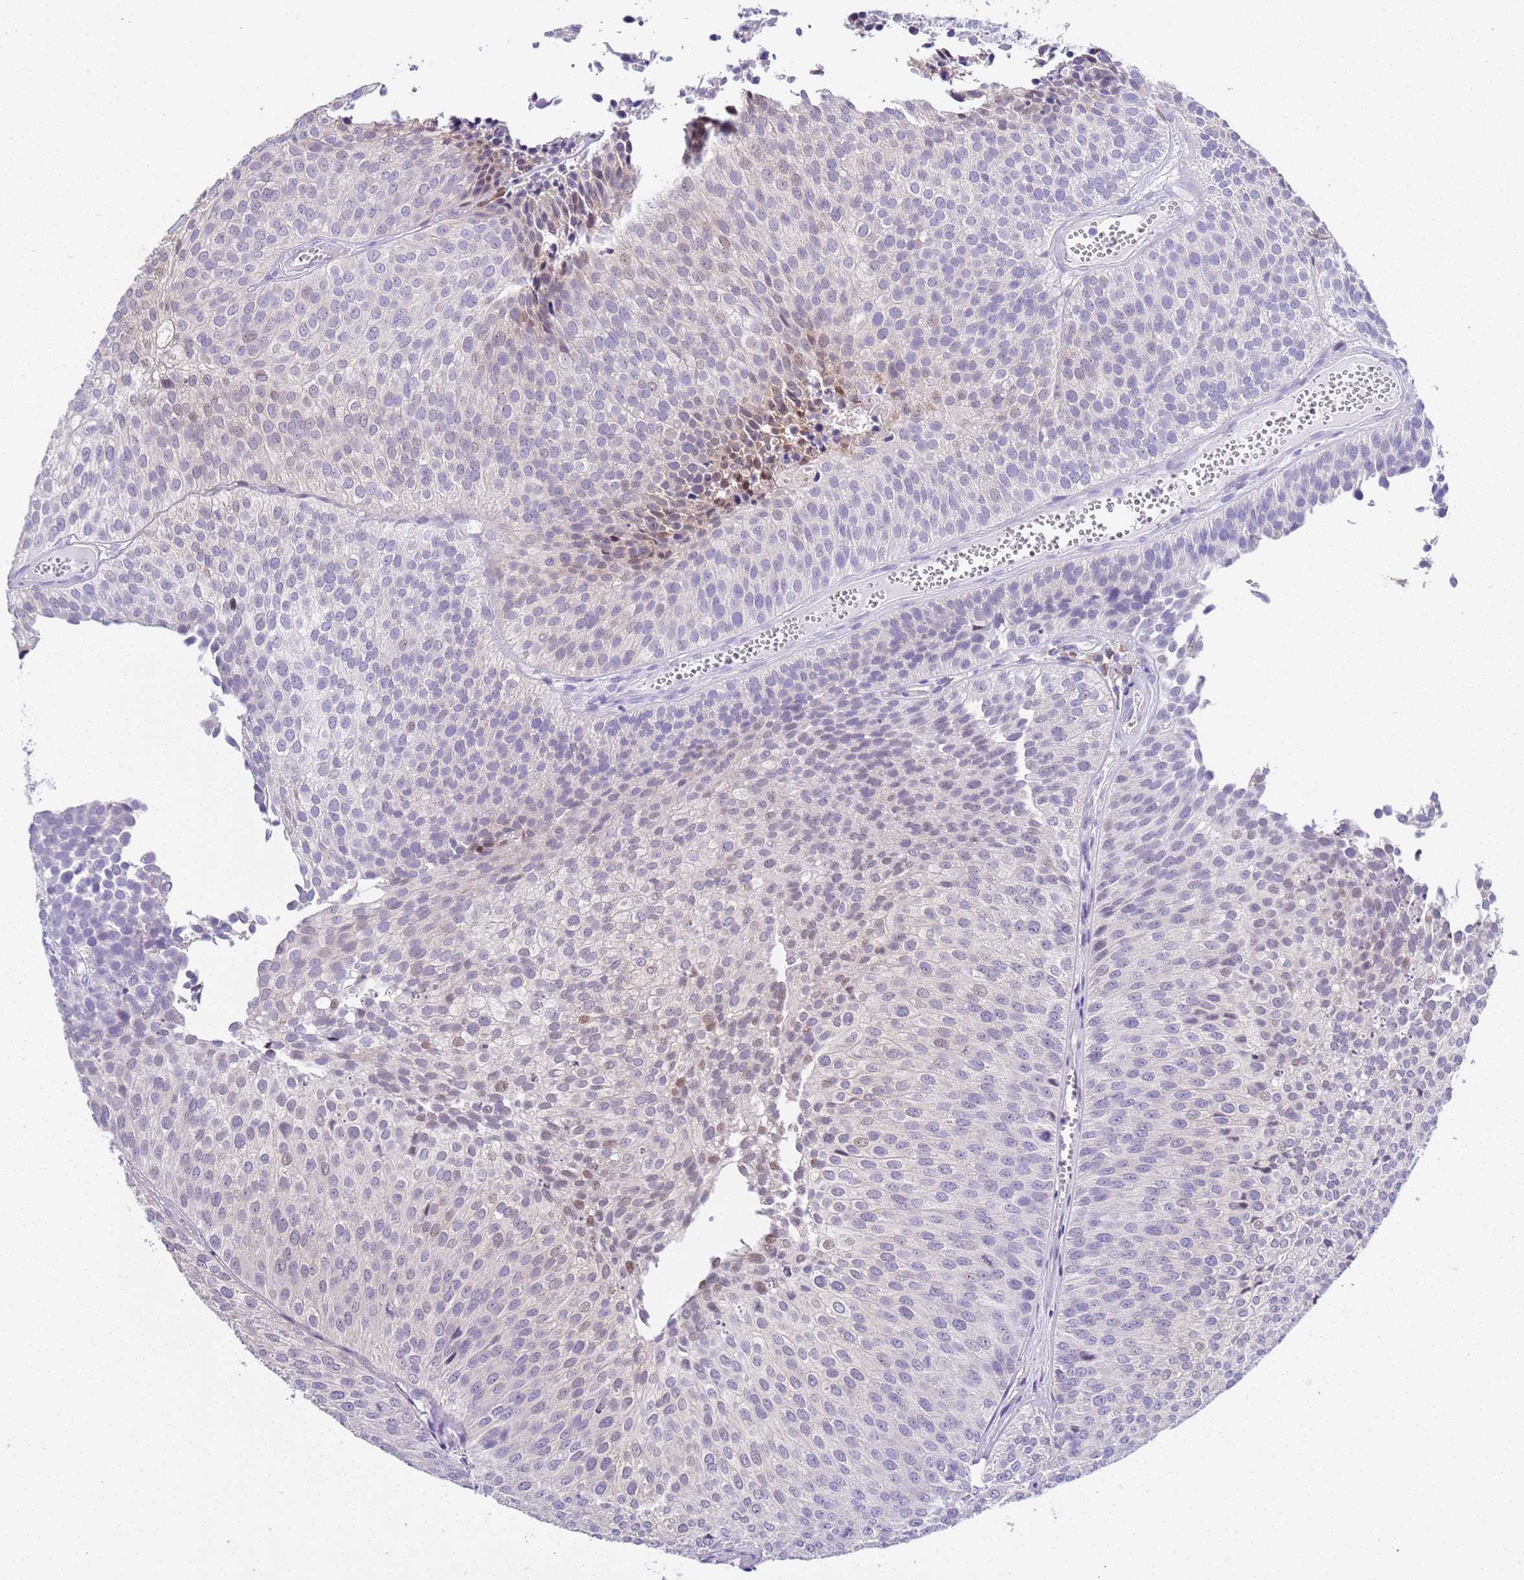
{"staining": {"intensity": "weak", "quantity": "<25%", "location": "nuclear"}, "tissue": "urothelial cancer", "cell_type": "Tumor cells", "image_type": "cancer", "snomed": [{"axis": "morphology", "description": "Urothelial carcinoma, Low grade"}, {"axis": "topography", "description": "Urinary bladder"}], "caption": "This is an immunohistochemistry (IHC) photomicrograph of human urothelial carcinoma (low-grade). There is no expression in tumor cells.", "gene": "BRMS1L", "patient": {"sex": "male", "age": 84}}